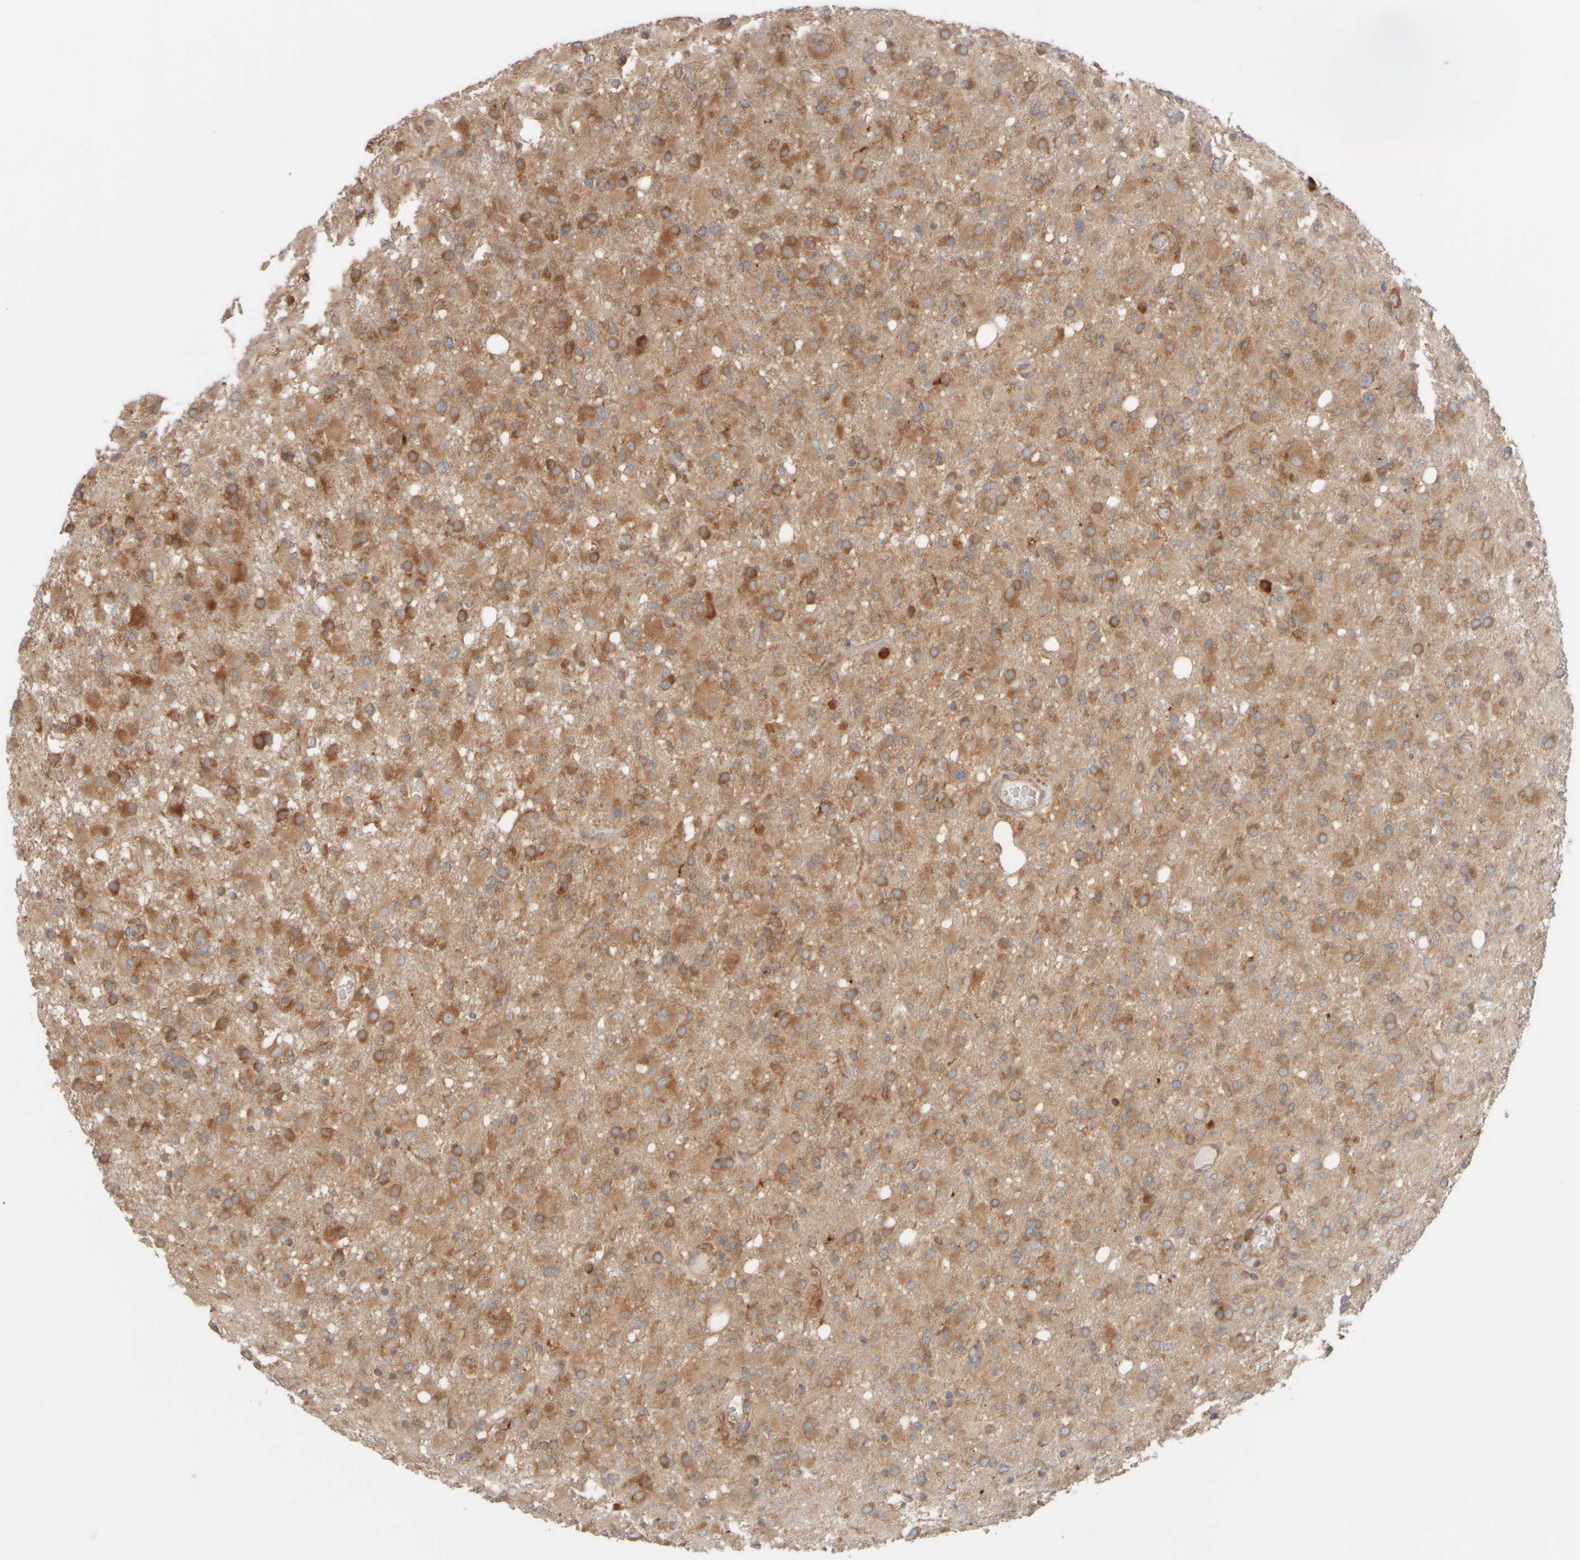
{"staining": {"intensity": "moderate", "quantity": ">75%", "location": "cytoplasmic/membranous"}, "tissue": "glioma", "cell_type": "Tumor cells", "image_type": "cancer", "snomed": [{"axis": "morphology", "description": "Glioma, malignant, High grade"}, {"axis": "topography", "description": "Brain"}], "caption": "Protein staining of malignant glioma (high-grade) tissue exhibits moderate cytoplasmic/membranous staining in approximately >75% of tumor cells.", "gene": "EIF2B3", "patient": {"sex": "female", "age": 57}}